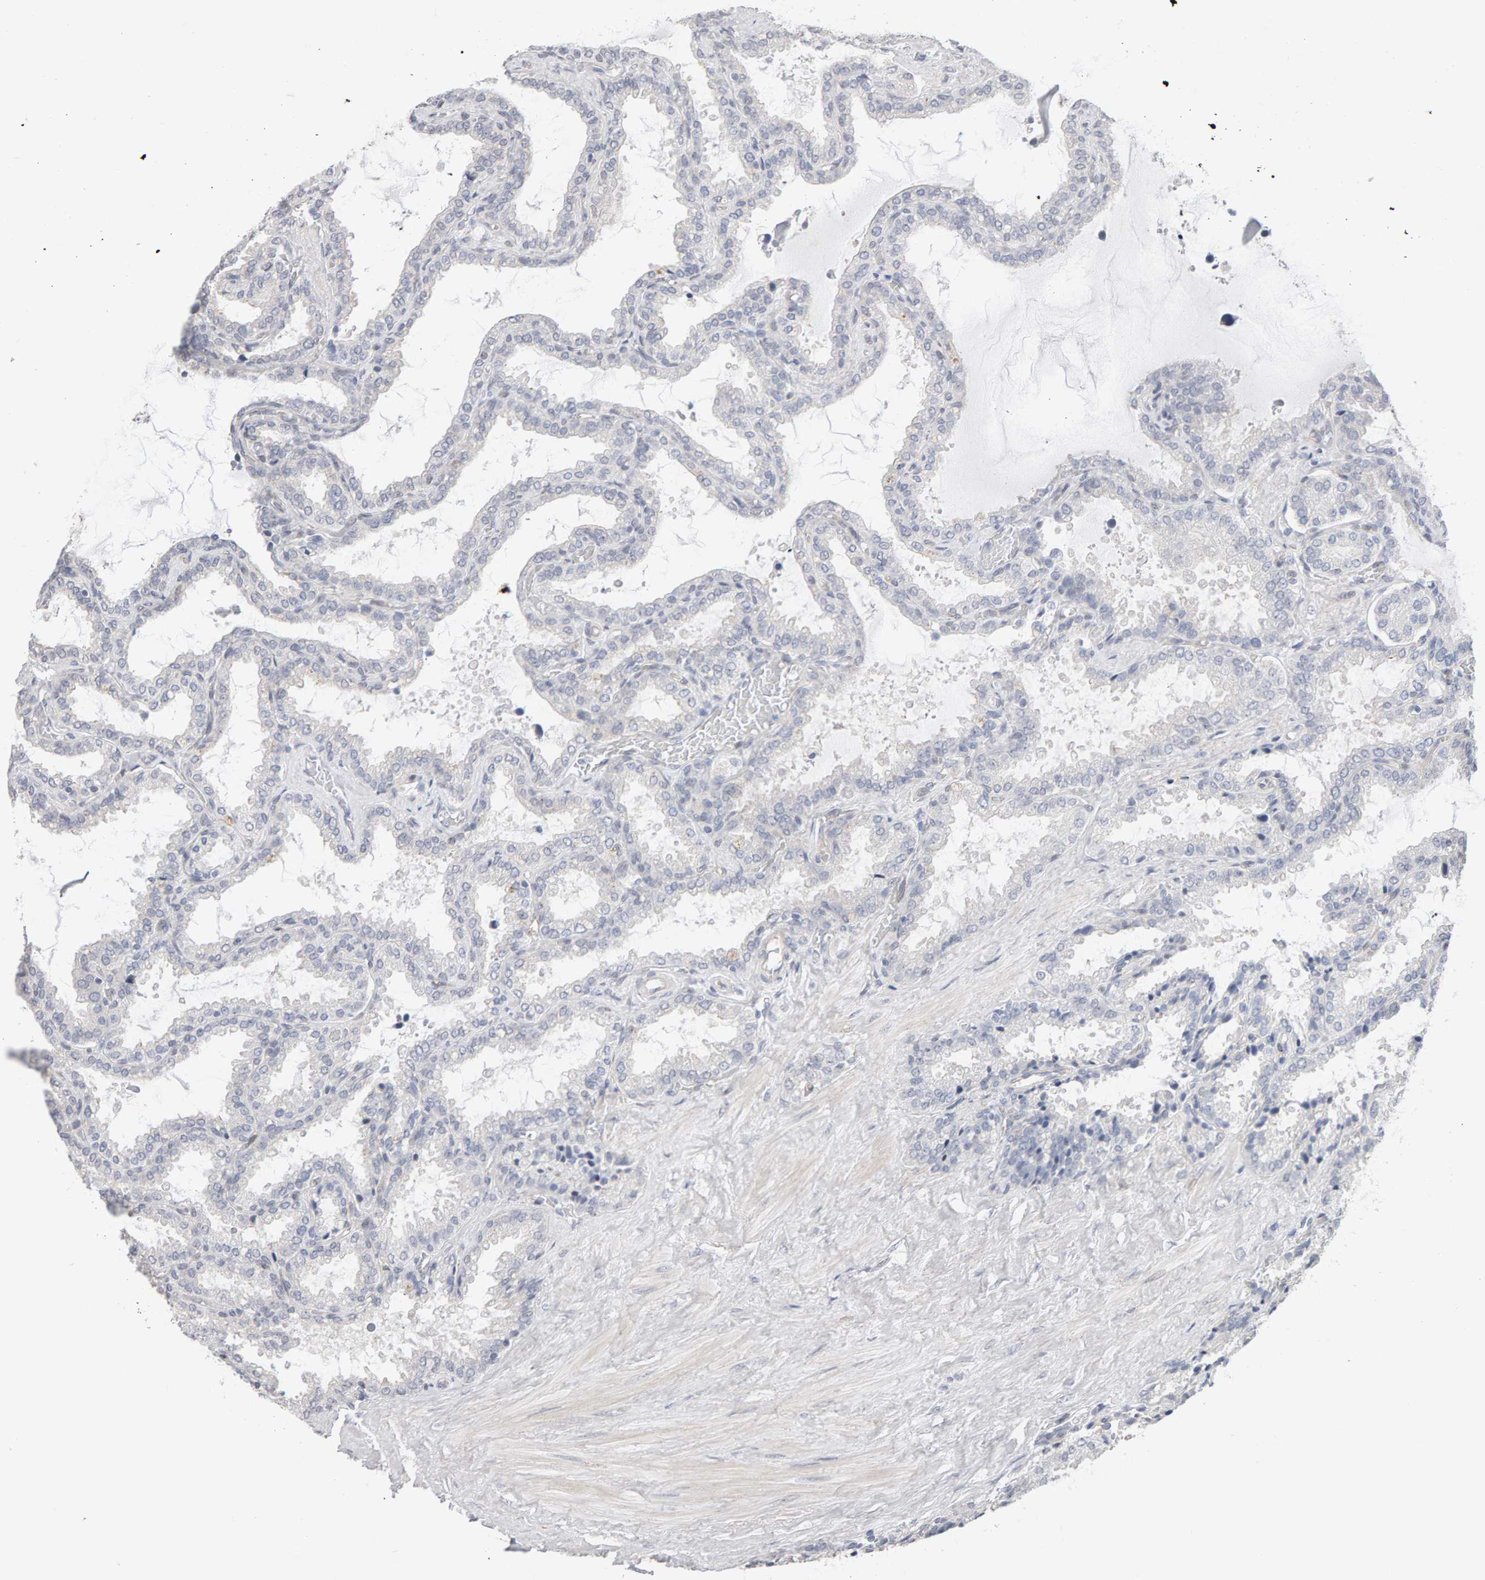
{"staining": {"intensity": "negative", "quantity": "none", "location": "none"}, "tissue": "seminal vesicle", "cell_type": "Glandular cells", "image_type": "normal", "snomed": [{"axis": "morphology", "description": "Normal tissue, NOS"}, {"axis": "topography", "description": "Seminal veicle"}], "caption": "DAB immunohistochemical staining of unremarkable seminal vesicle reveals no significant staining in glandular cells. Brightfield microscopy of IHC stained with DAB (brown) and hematoxylin (blue), captured at high magnification.", "gene": "HNF4A", "patient": {"sex": "male", "age": 46}}